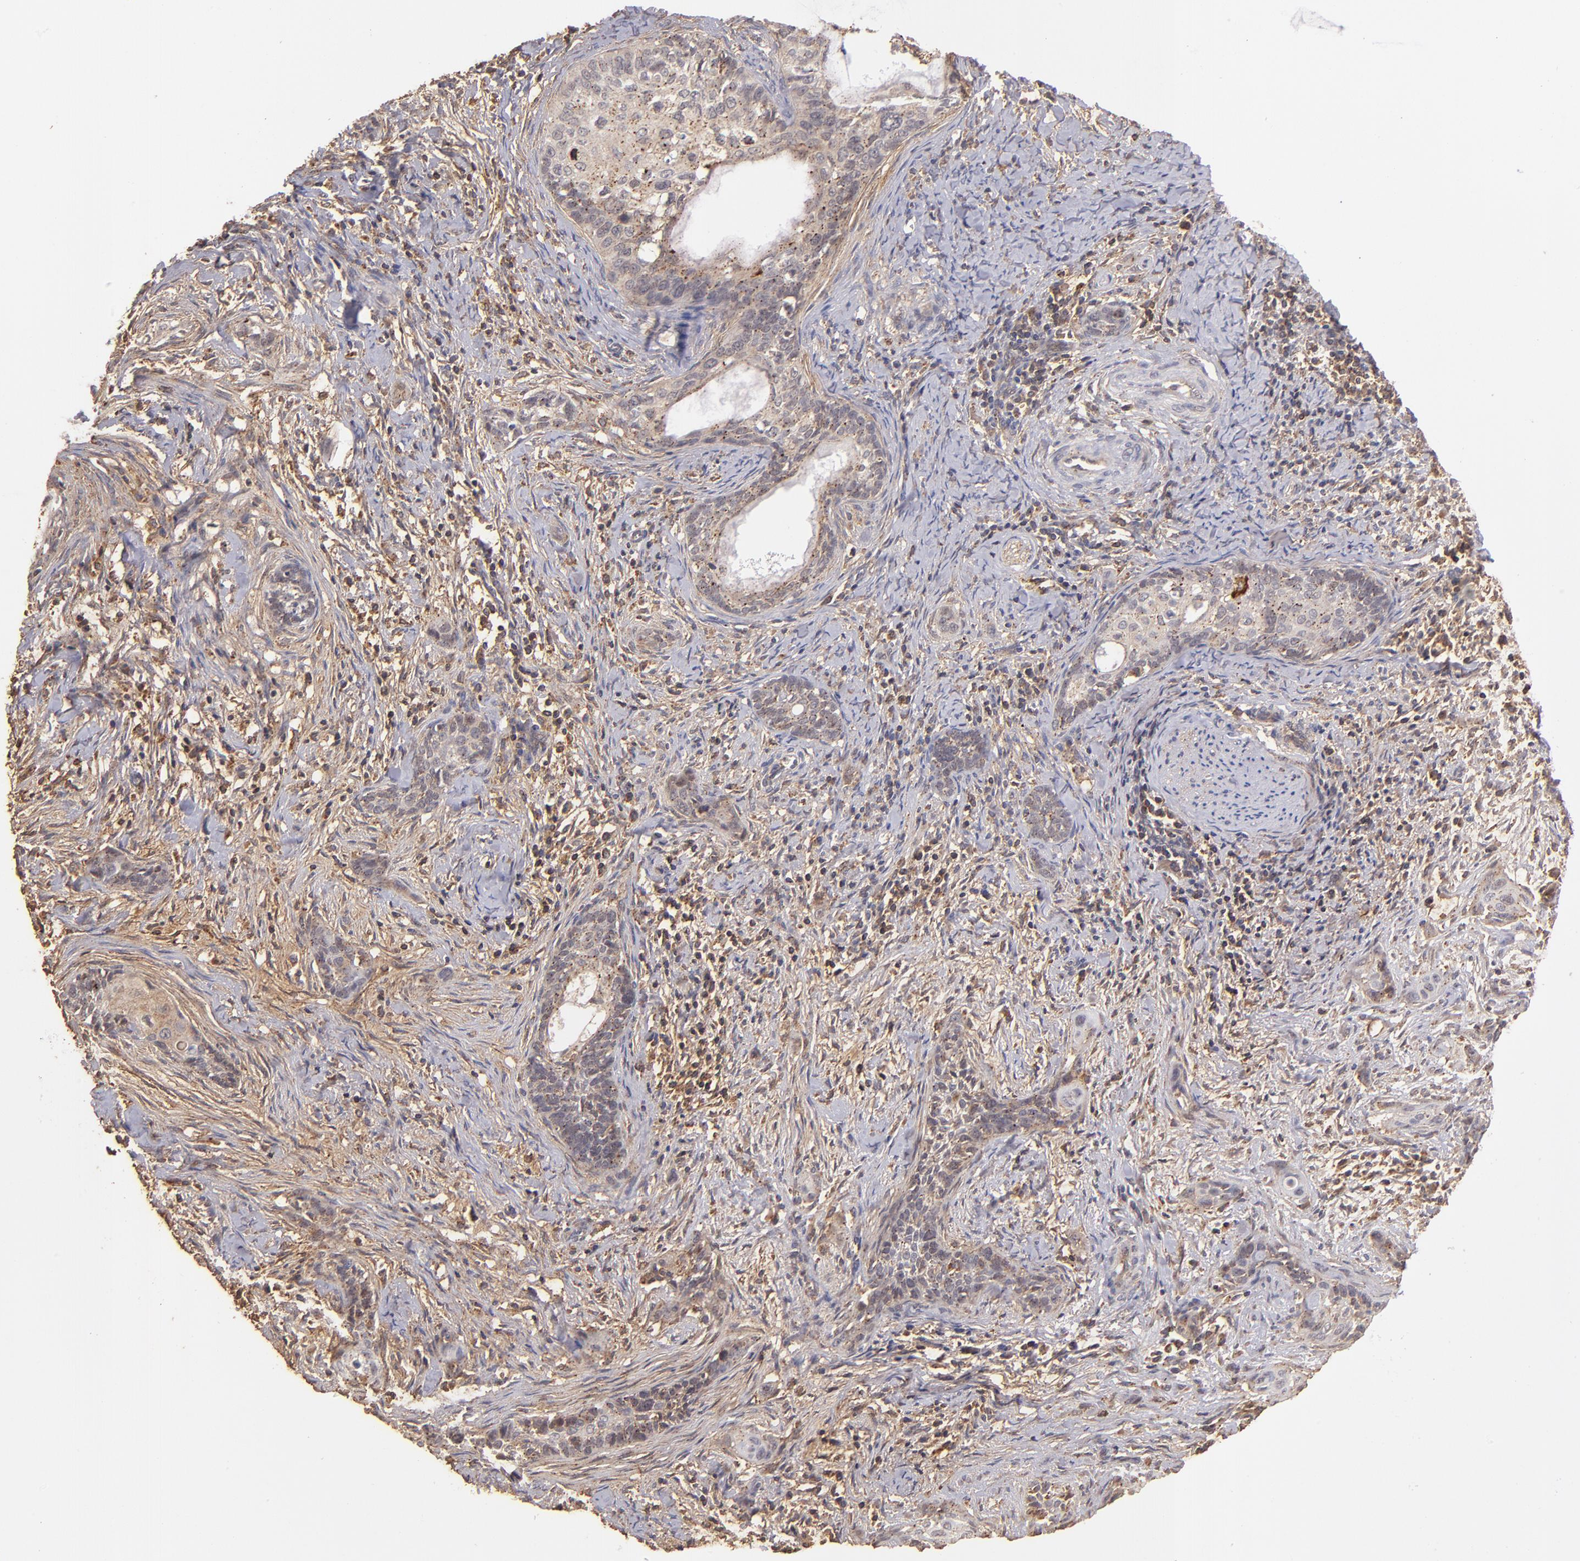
{"staining": {"intensity": "moderate", "quantity": ">75%", "location": "cytoplasmic/membranous"}, "tissue": "cervical cancer", "cell_type": "Tumor cells", "image_type": "cancer", "snomed": [{"axis": "morphology", "description": "Squamous cell carcinoma, NOS"}, {"axis": "topography", "description": "Cervix"}], "caption": "Immunohistochemical staining of cervical cancer exhibits moderate cytoplasmic/membranous protein expression in approximately >75% of tumor cells. (Stains: DAB in brown, nuclei in blue, Microscopy: brightfield microscopy at high magnification).", "gene": "ZFYVE1", "patient": {"sex": "female", "age": 33}}